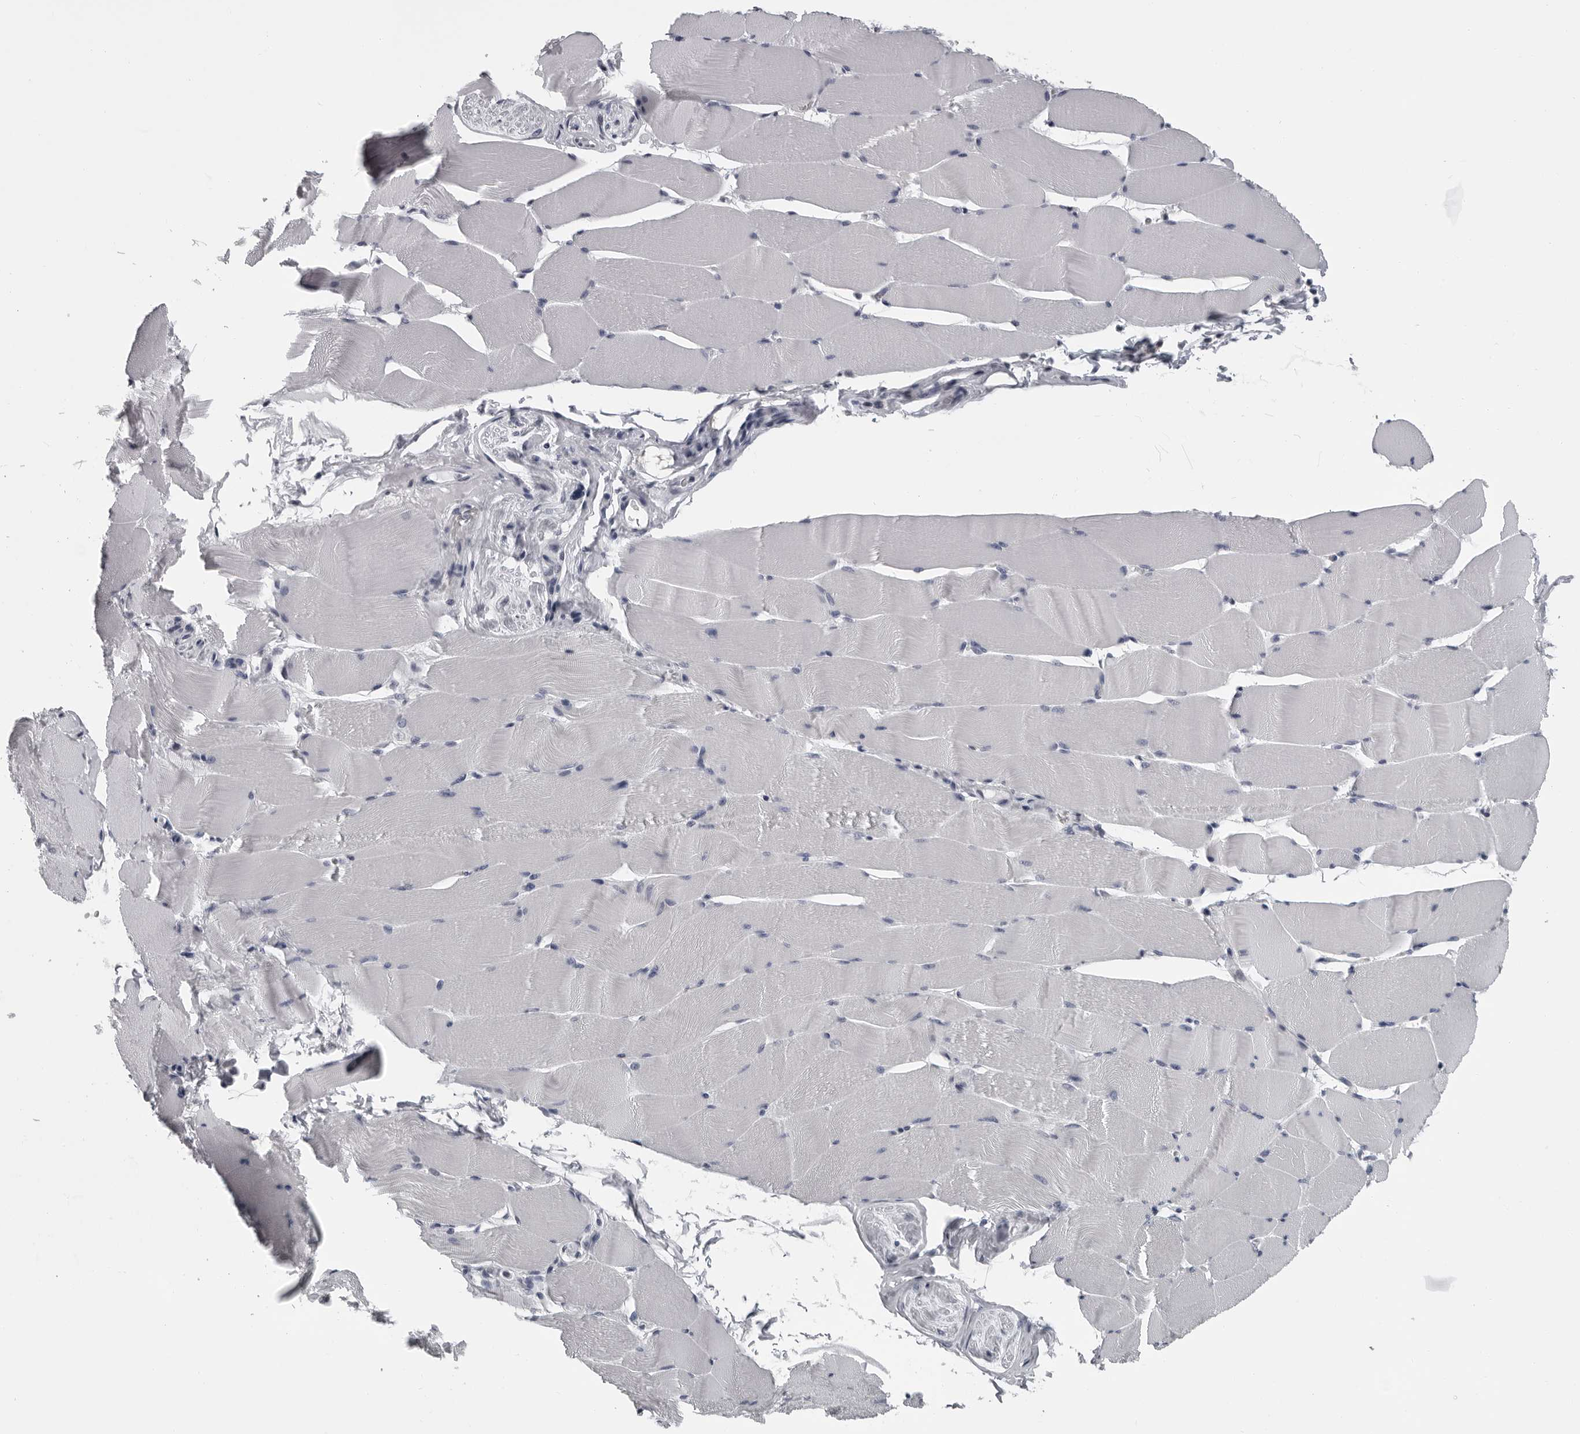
{"staining": {"intensity": "negative", "quantity": "none", "location": "none"}, "tissue": "skeletal muscle", "cell_type": "Myocytes", "image_type": "normal", "snomed": [{"axis": "morphology", "description": "Normal tissue, NOS"}, {"axis": "topography", "description": "Skeletal muscle"}], "caption": "This is an IHC histopathology image of unremarkable human skeletal muscle. There is no positivity in myocytes.", "gene": "LZIC", "patient": {"sex": "male", "age": 62}}